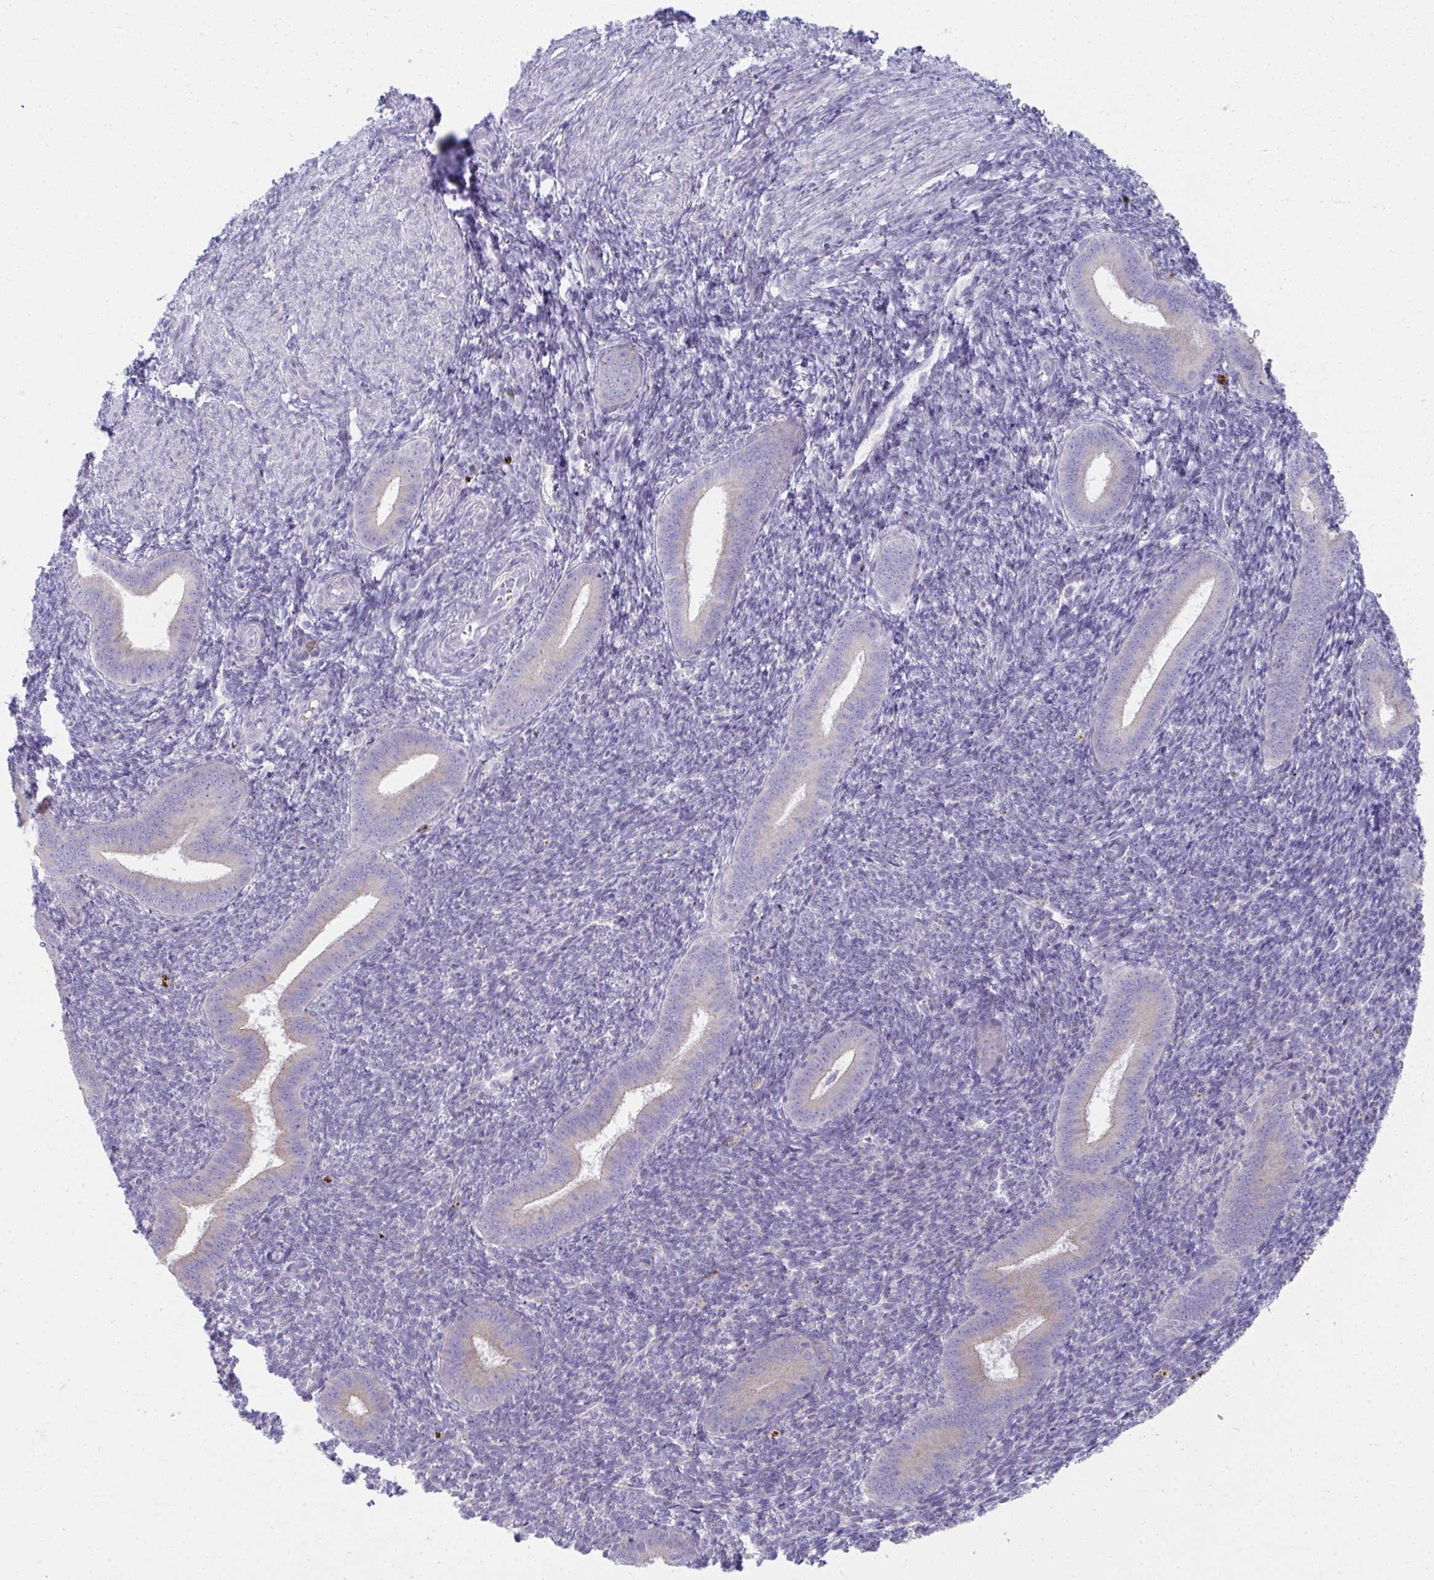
{"staining": {"intensity": "negative", "quantity": "none", "location": "none"}, "tissue": "endometrium", "cell_type": "Cells in endometrial stroma", "image_type": "normal", "snomed": [{"axis": "morphology", "description": "Normal tissue, NOS"}, {"axis": "topography", "description": "Endometrium"}], "caption": "Immunohistochemistry photomicrograph of benign human endometrium stained for a protein (brown), which shows no expression in cells in endometrial stroma.", "gene": "FASLG", "patient": {"sex": "female", "age": 25}}